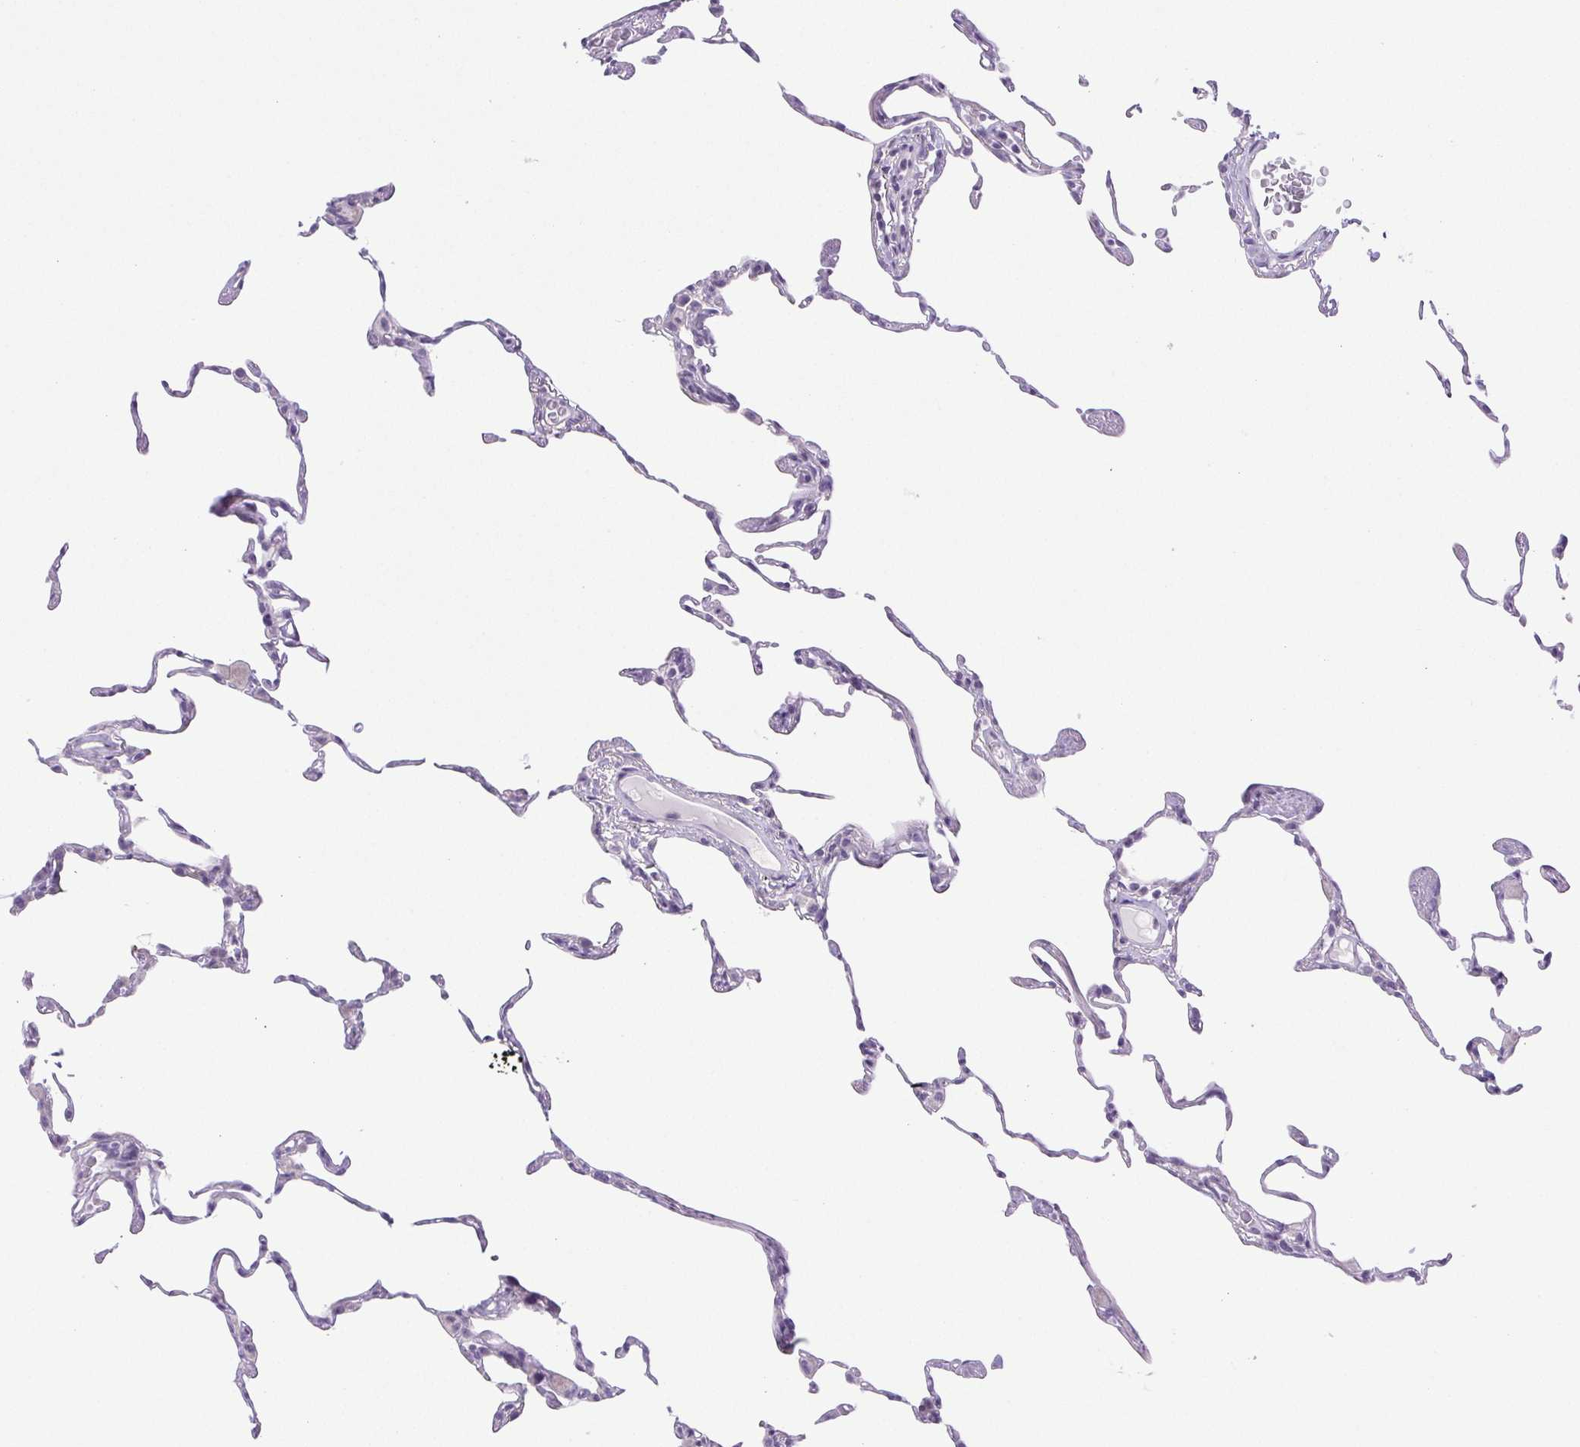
{"staining": {"intensity": "negative", "quantity": "none", "location": "none"}, "tissue": "lung", "cell_type": "Alveolar cells", "image_type": "normal", "snomed": [{"axis": "morphology", "description": "Normal tissue, NOS"}, {"axis": "topography", "description": "Lung"}], "caption": "Protein analysis of unremarkable lung demonstrates no significant positivity in alveolar cells.", "gene": "PAPPA2", "patient": {"sex": "female", "age": 57}}